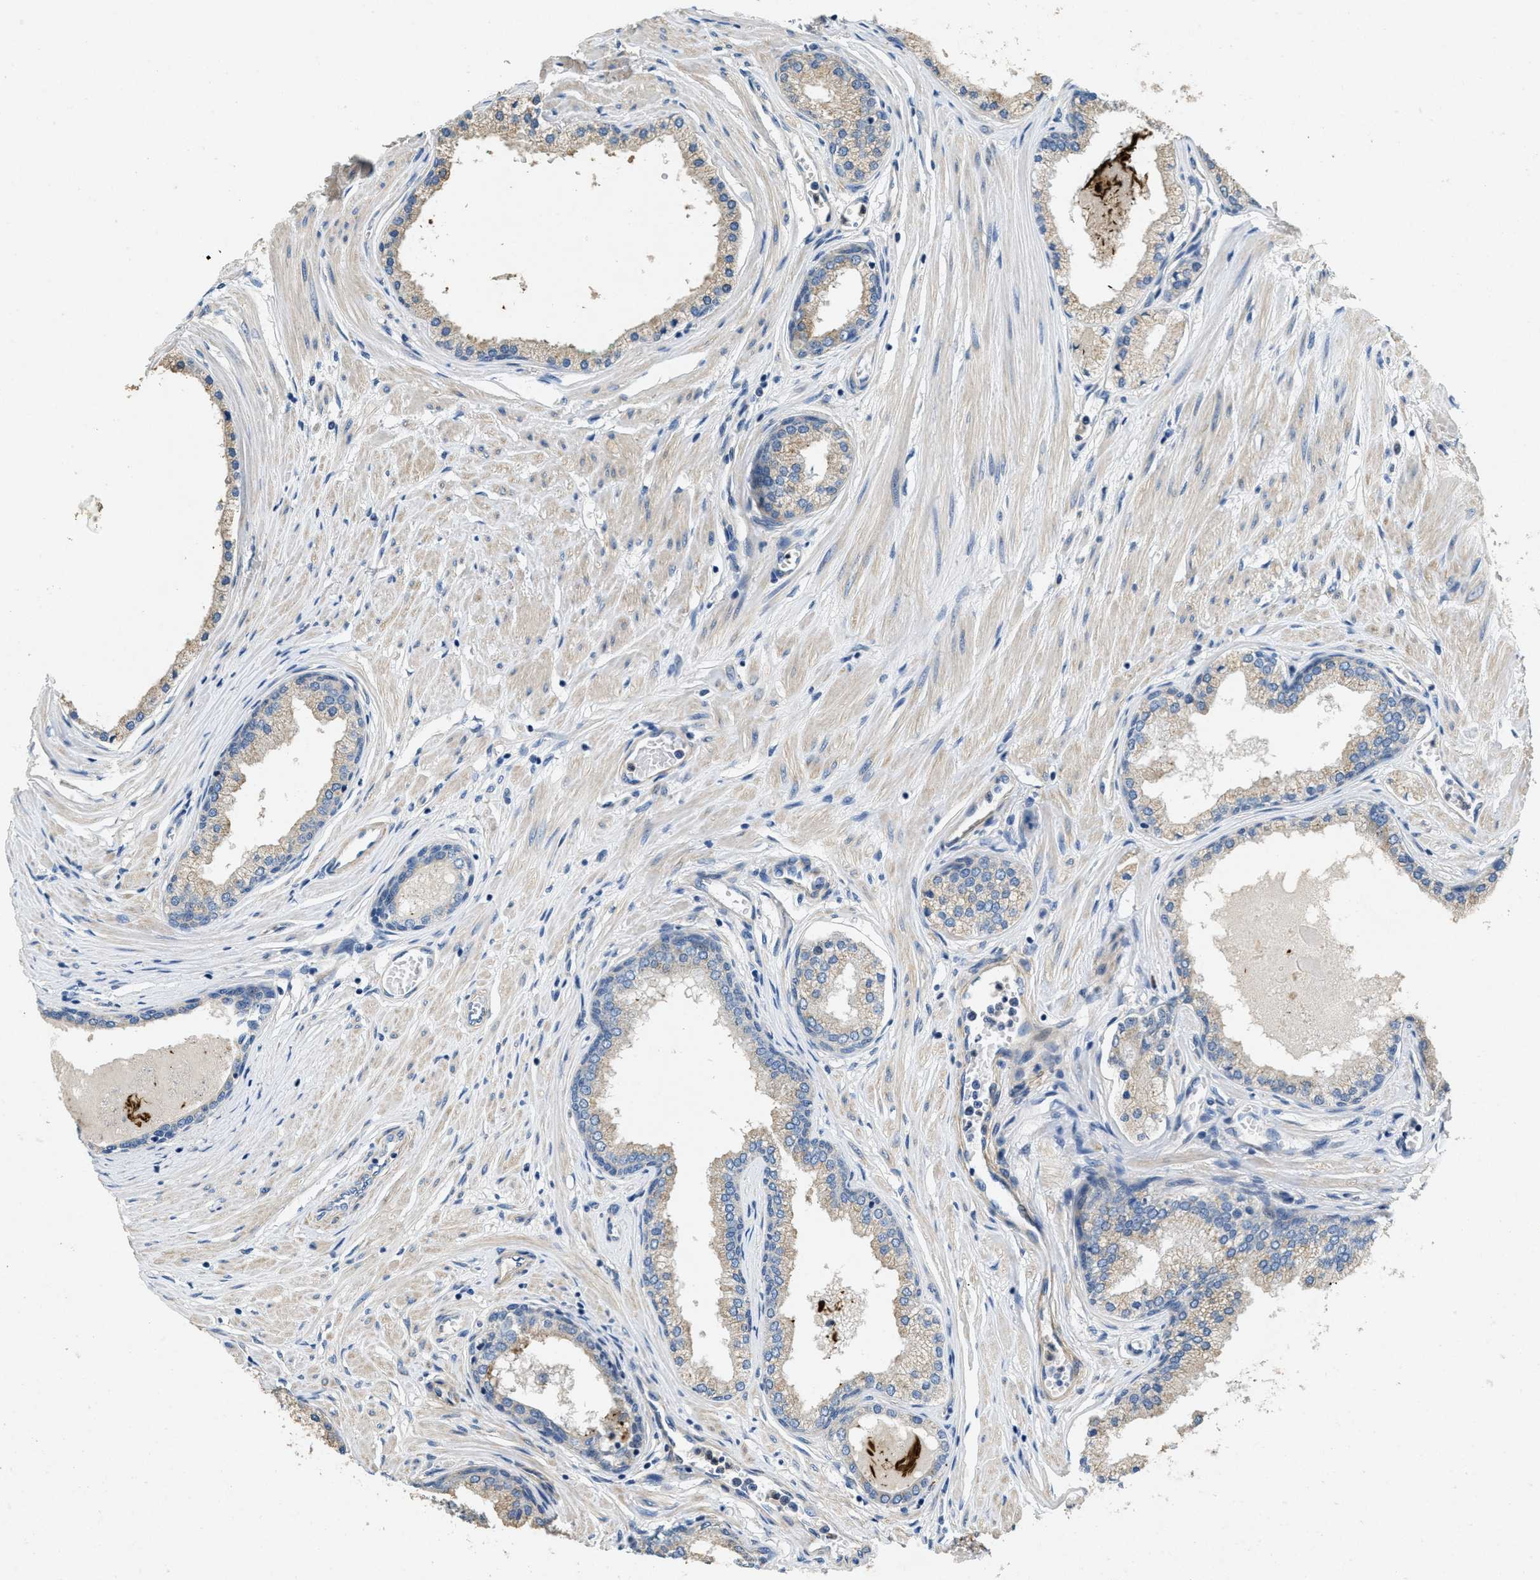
{"staining": {"intensity": "weak", "quantity": "<25%", "location": "cytoplasmic/membranous"}, "tissue": "prostate cancer", "cell_type": "Tumor cells", "image_type": "cancer", "snomed": [{"axis": "morphology", "description": "Adenocarcinoma, Low grade"}, {"axis": "topography", "description": "Prostate"}], "caption": "IHC of prostate cancer exhibits no staining in tumor cells.", "gene": "TOMM70", "patient": {"sex": "male", "age": 63}}